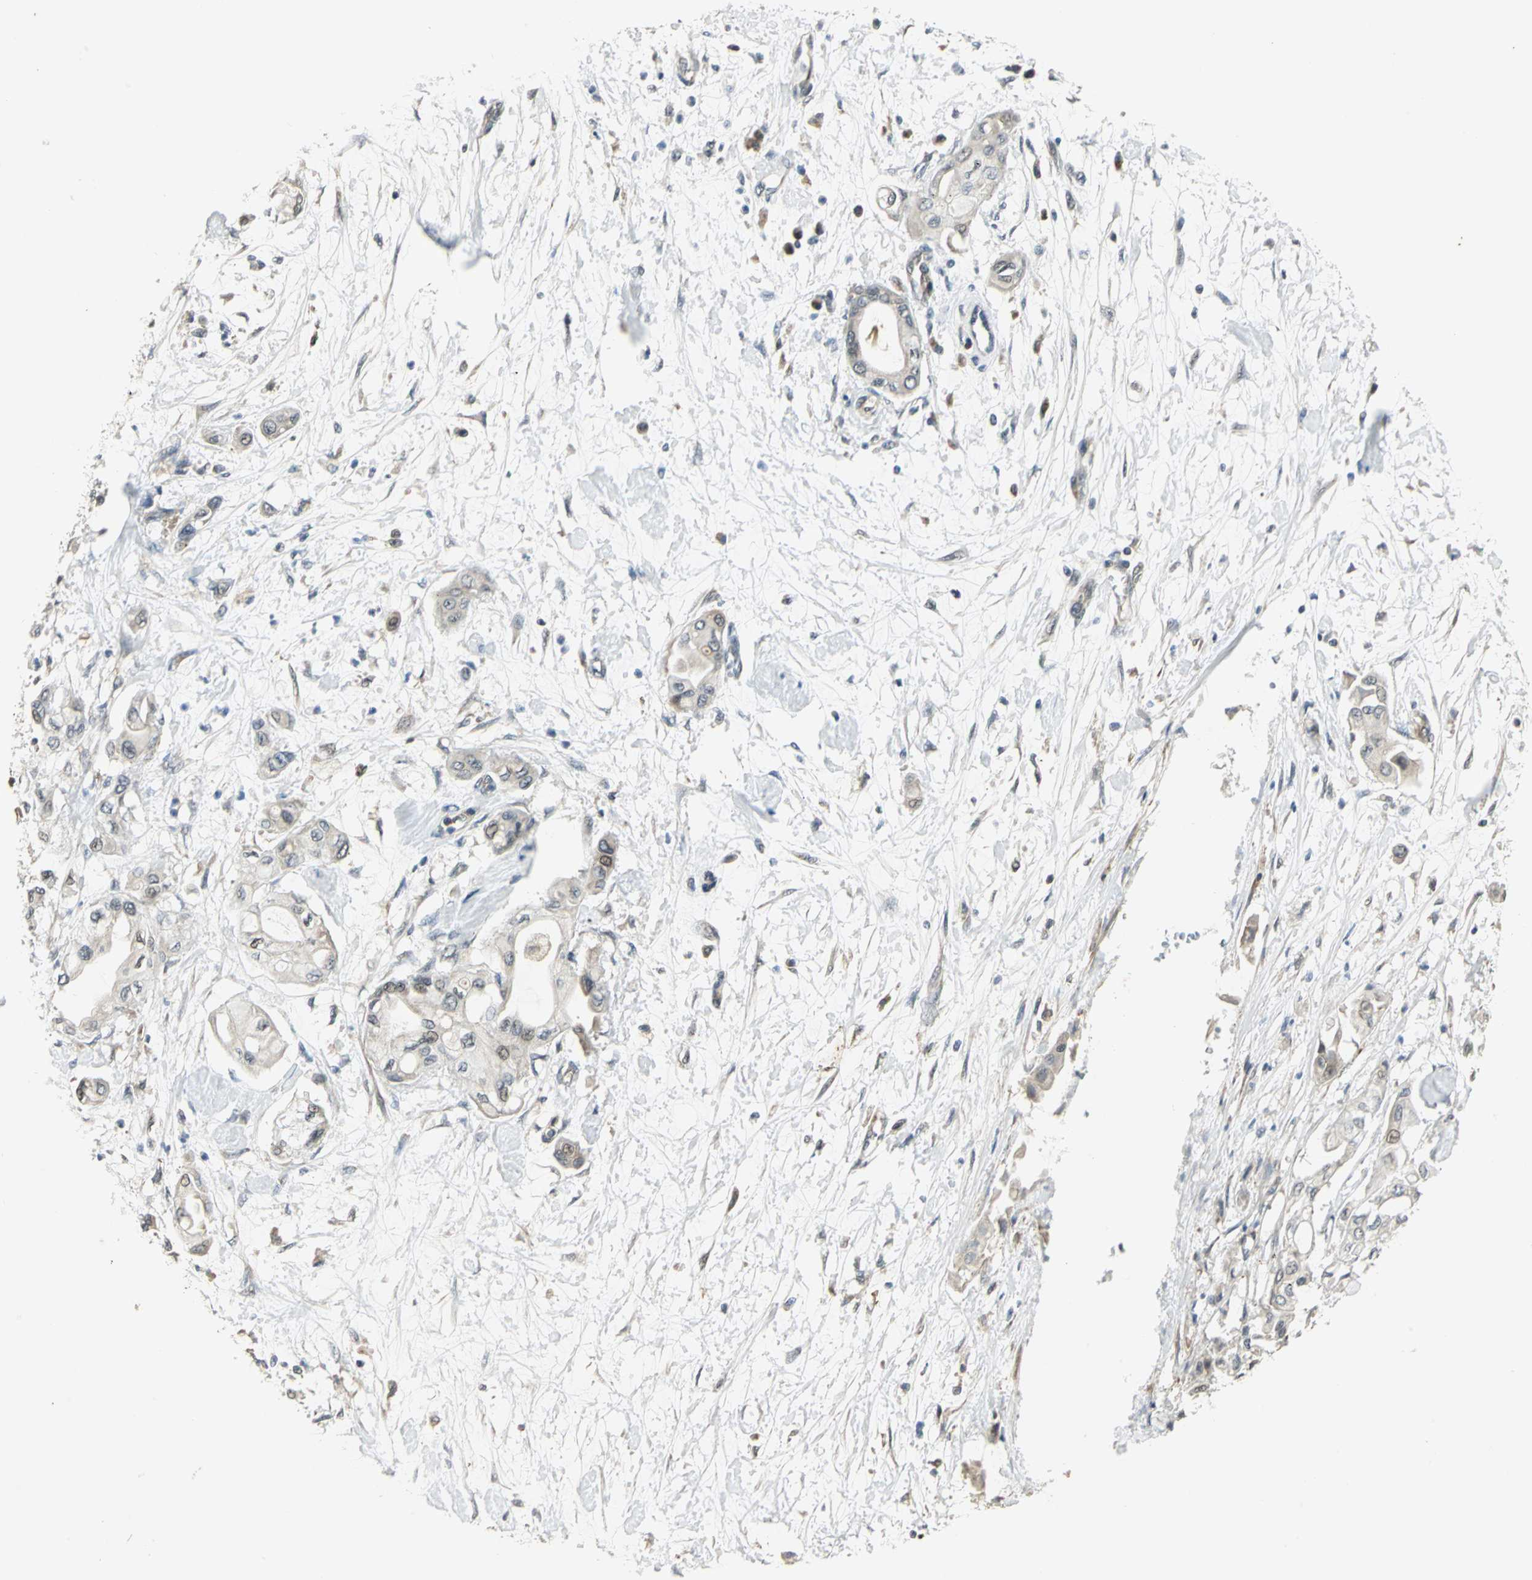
{"staining": {"intensity": "weak", "quantity": "<25%", "location": "cytoplasmic/membranous,nuclear"}, "tissue": "pancreatic cancer", "cell_type": "Tumor cells", "image_type": "cancer", "snomed": [{"axis": "morphology", "description": "Adenocarcinoma, NOS"}, {"axis": "morphology", "description": "Adenocarcinoma, metastatic, NOS"}, {"axis": "topography", "description": "Lymph node"}, {"axis": "topography", "description": "Pancreas"}, {"axis": "topography", "description": "Duodenum"}], "caption": "This image is of pancreatic cancer stained with immunohistochemistry to label a protein in brown with the nuclei are counter-stained blue. There is no staining in tumor cells.", "gene": "PLAGL2", "patient": {"sex": "female", "age": 64}}